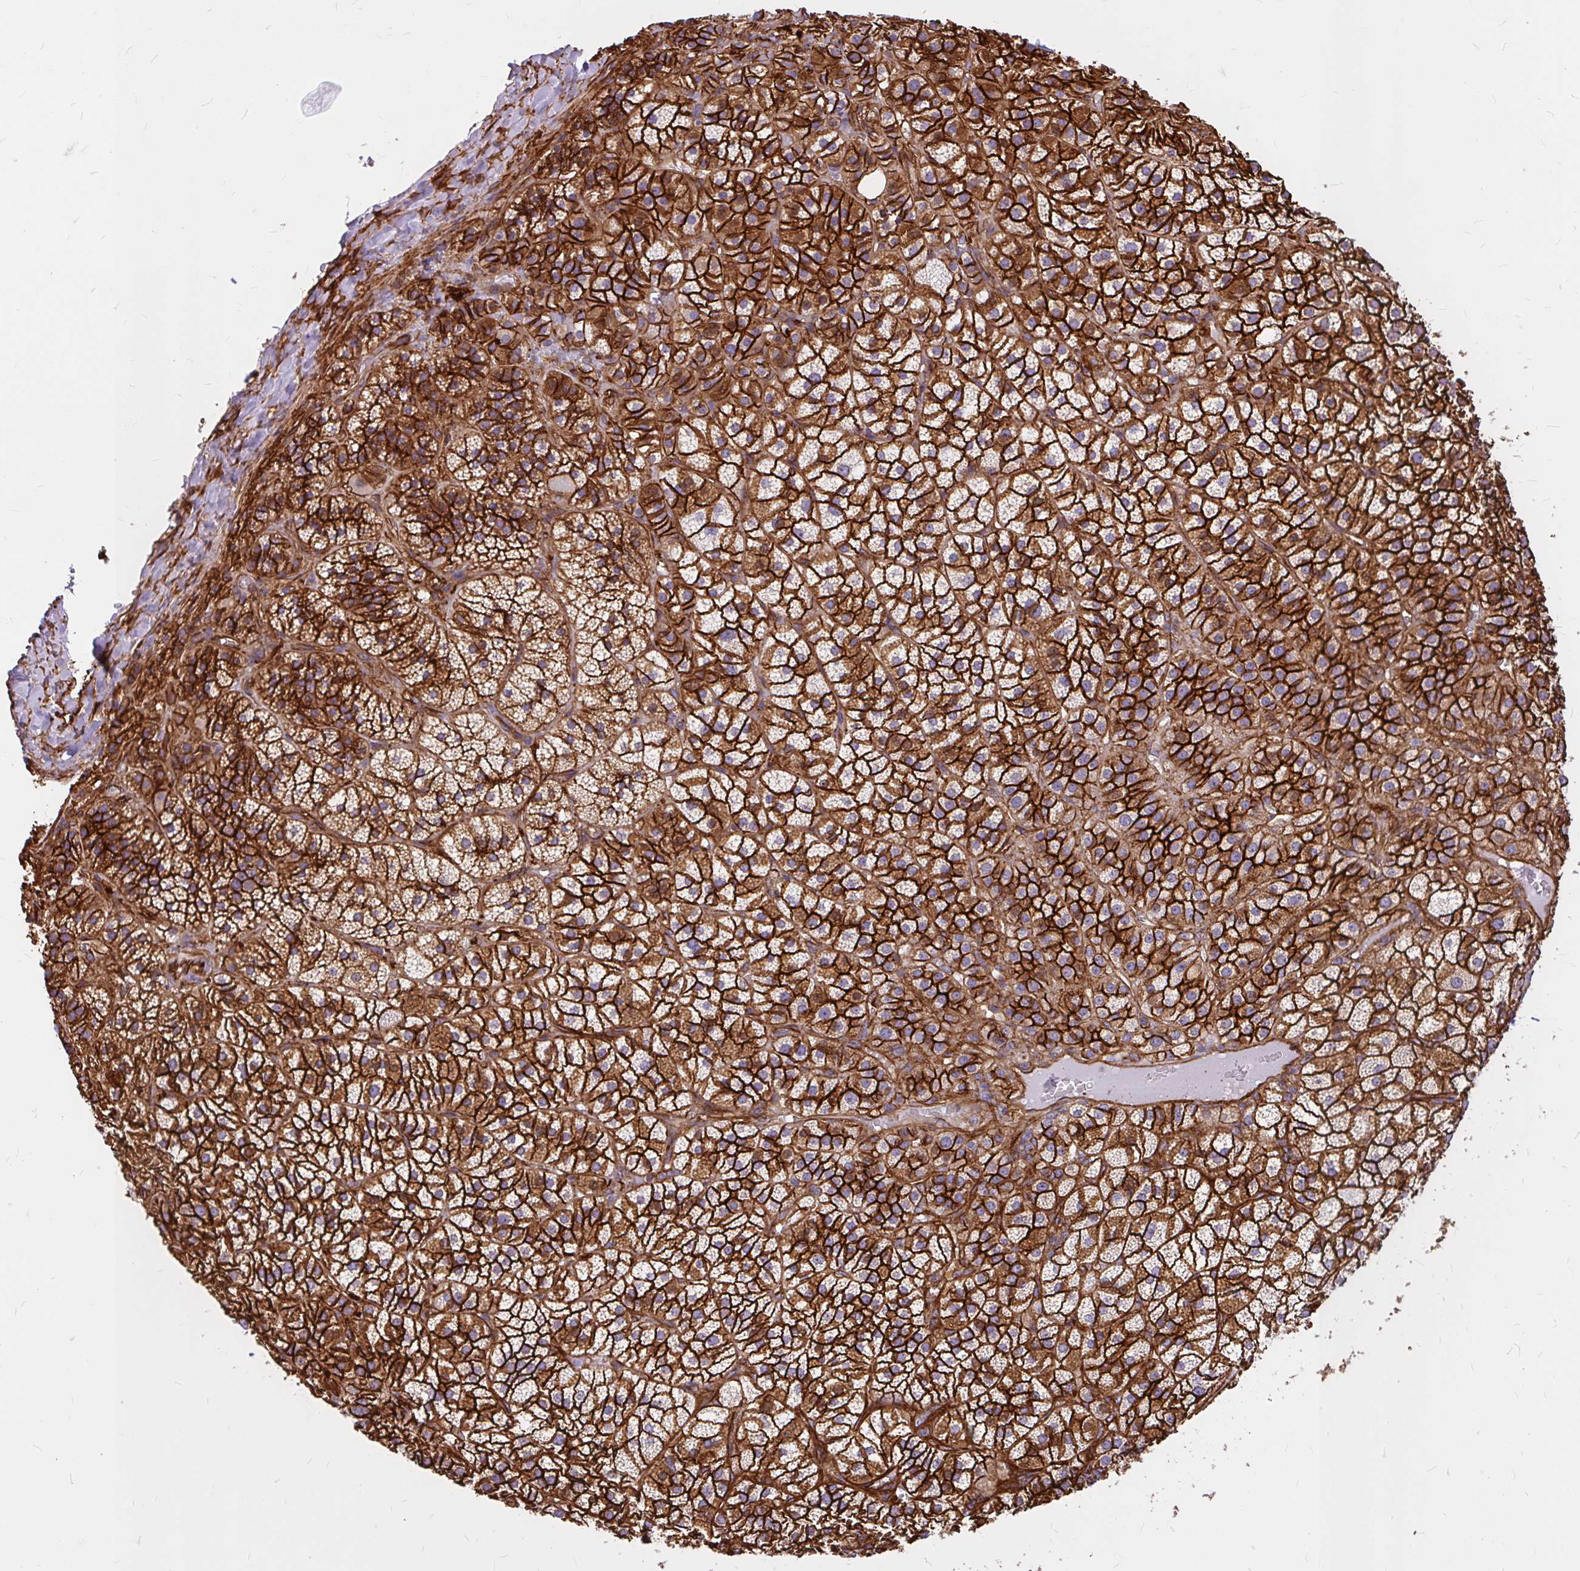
{"staining": {"intensity": "strong", "quantity": ">75%", "location": "cytoplasmic/membranous"}, "tissue": "adrenal gland", "cell_type": "Glandular cells", "image_type": "normal", "snomed": [{"axis": "morphology", "description": "Normal tissue, NOS"}, {"axis": "topography", "description": "Adrenal gland"}], "caption": "Strong cytoplasmic/membranous protein staining is seen in about >75% of glandular cells in adrenal gland. Immunohistochemistry (ihc) stains the protein of interest in brown and the nuclei are stained blue.", "gene": "MAP1LC3B2", "patient": {"sex": "female", "age": 60}}